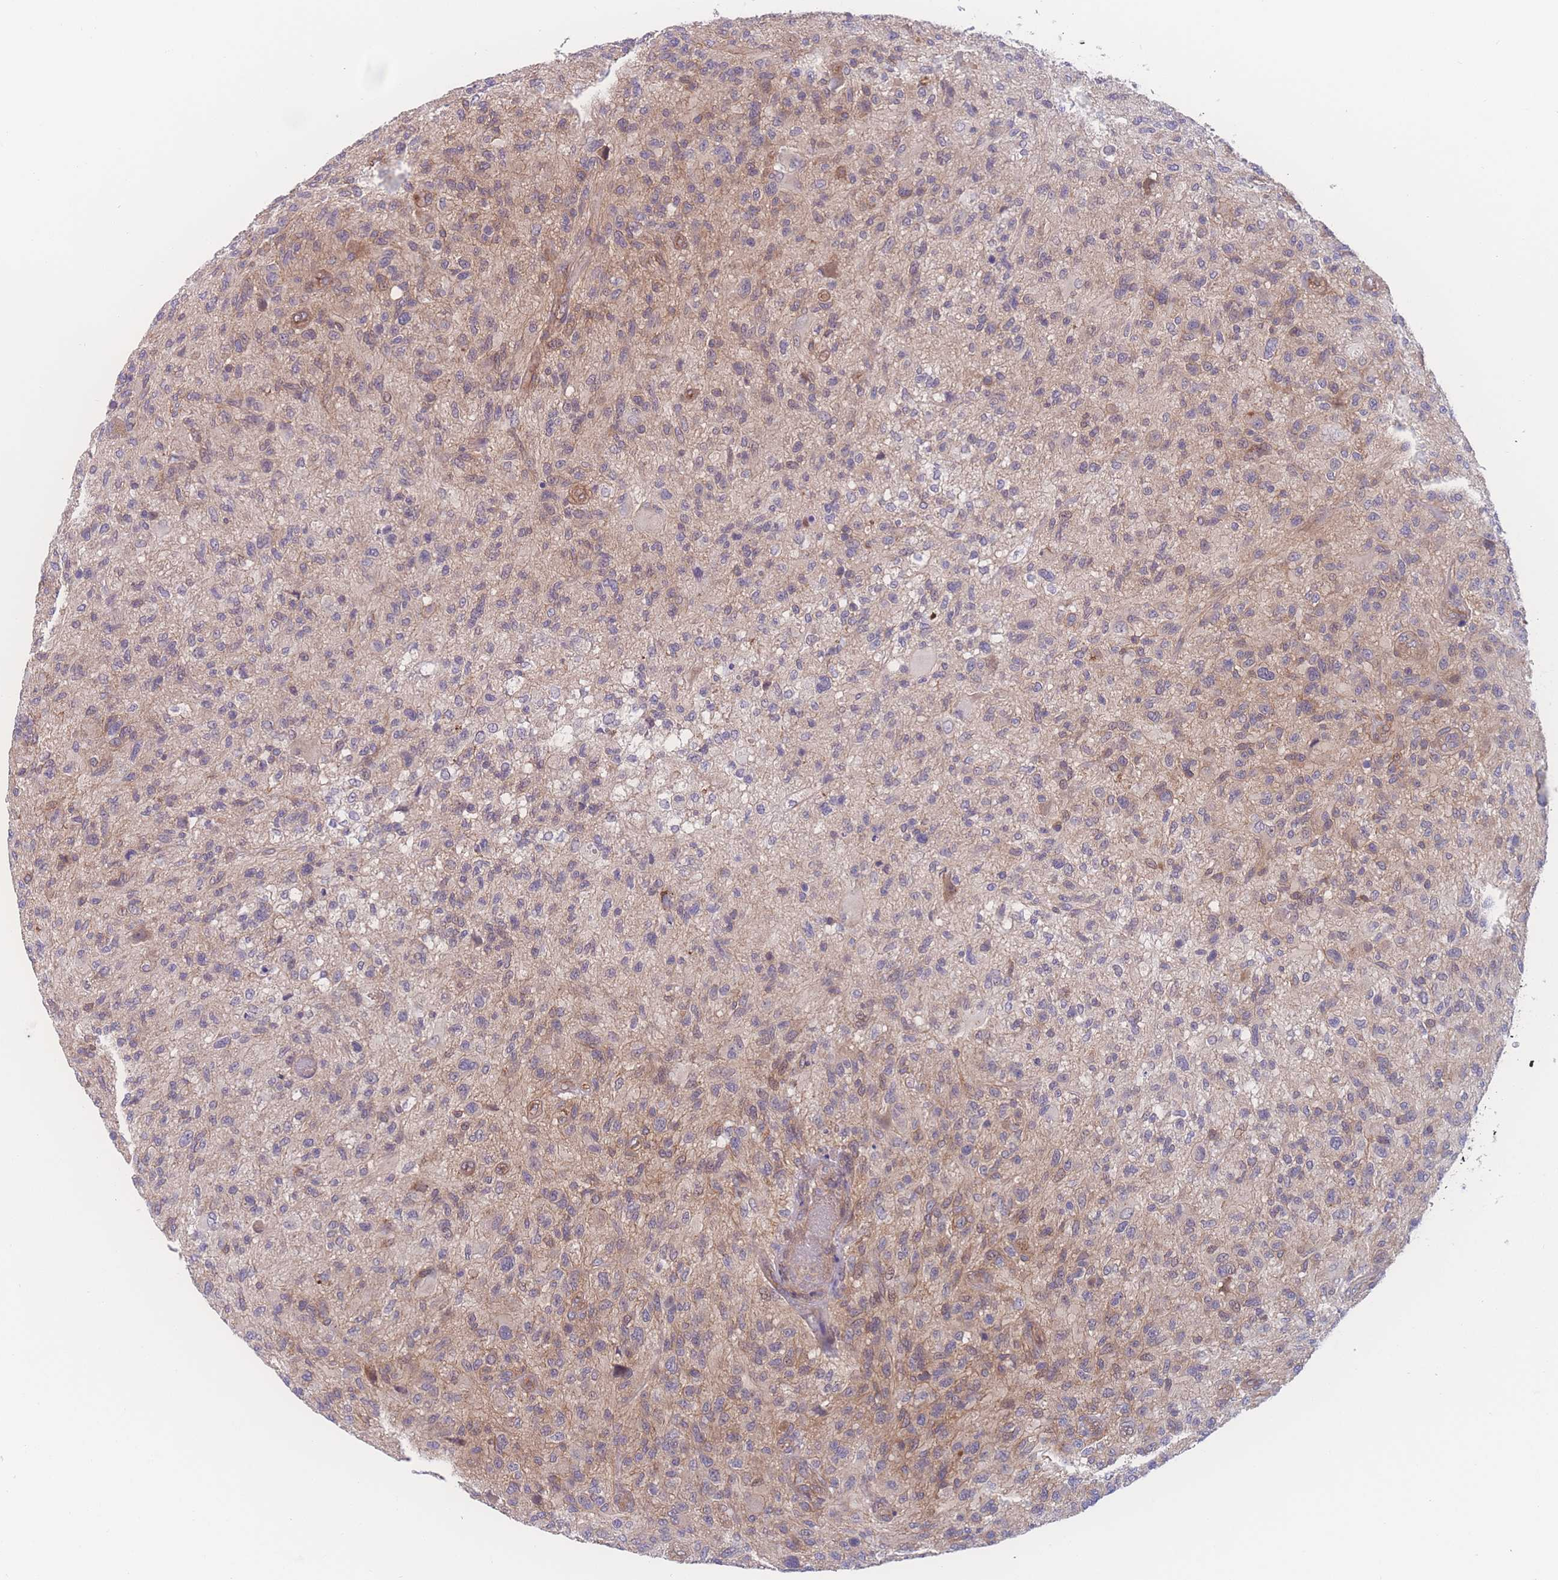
{"staining": {"intensity": "weak", "quantity": ">75%", "location": "cytoplasmic/membranous"}, "tissue": "glioma", "cell_type": "Tumor cells", "image_type": "cancer", "snomed": [{"axis": "morphology", "description": "Glioma, malignant, High grade"}, {"axis": "topography", "description": "Brain"}], "caption": "Human malignant high-grade glioma stained with a brown dye displays weak cytoplasmic/membranous positive staining in about >75% of tumor cells.", "gene": "CFAP97", "patient": {"sex": "male", "age": 47}}